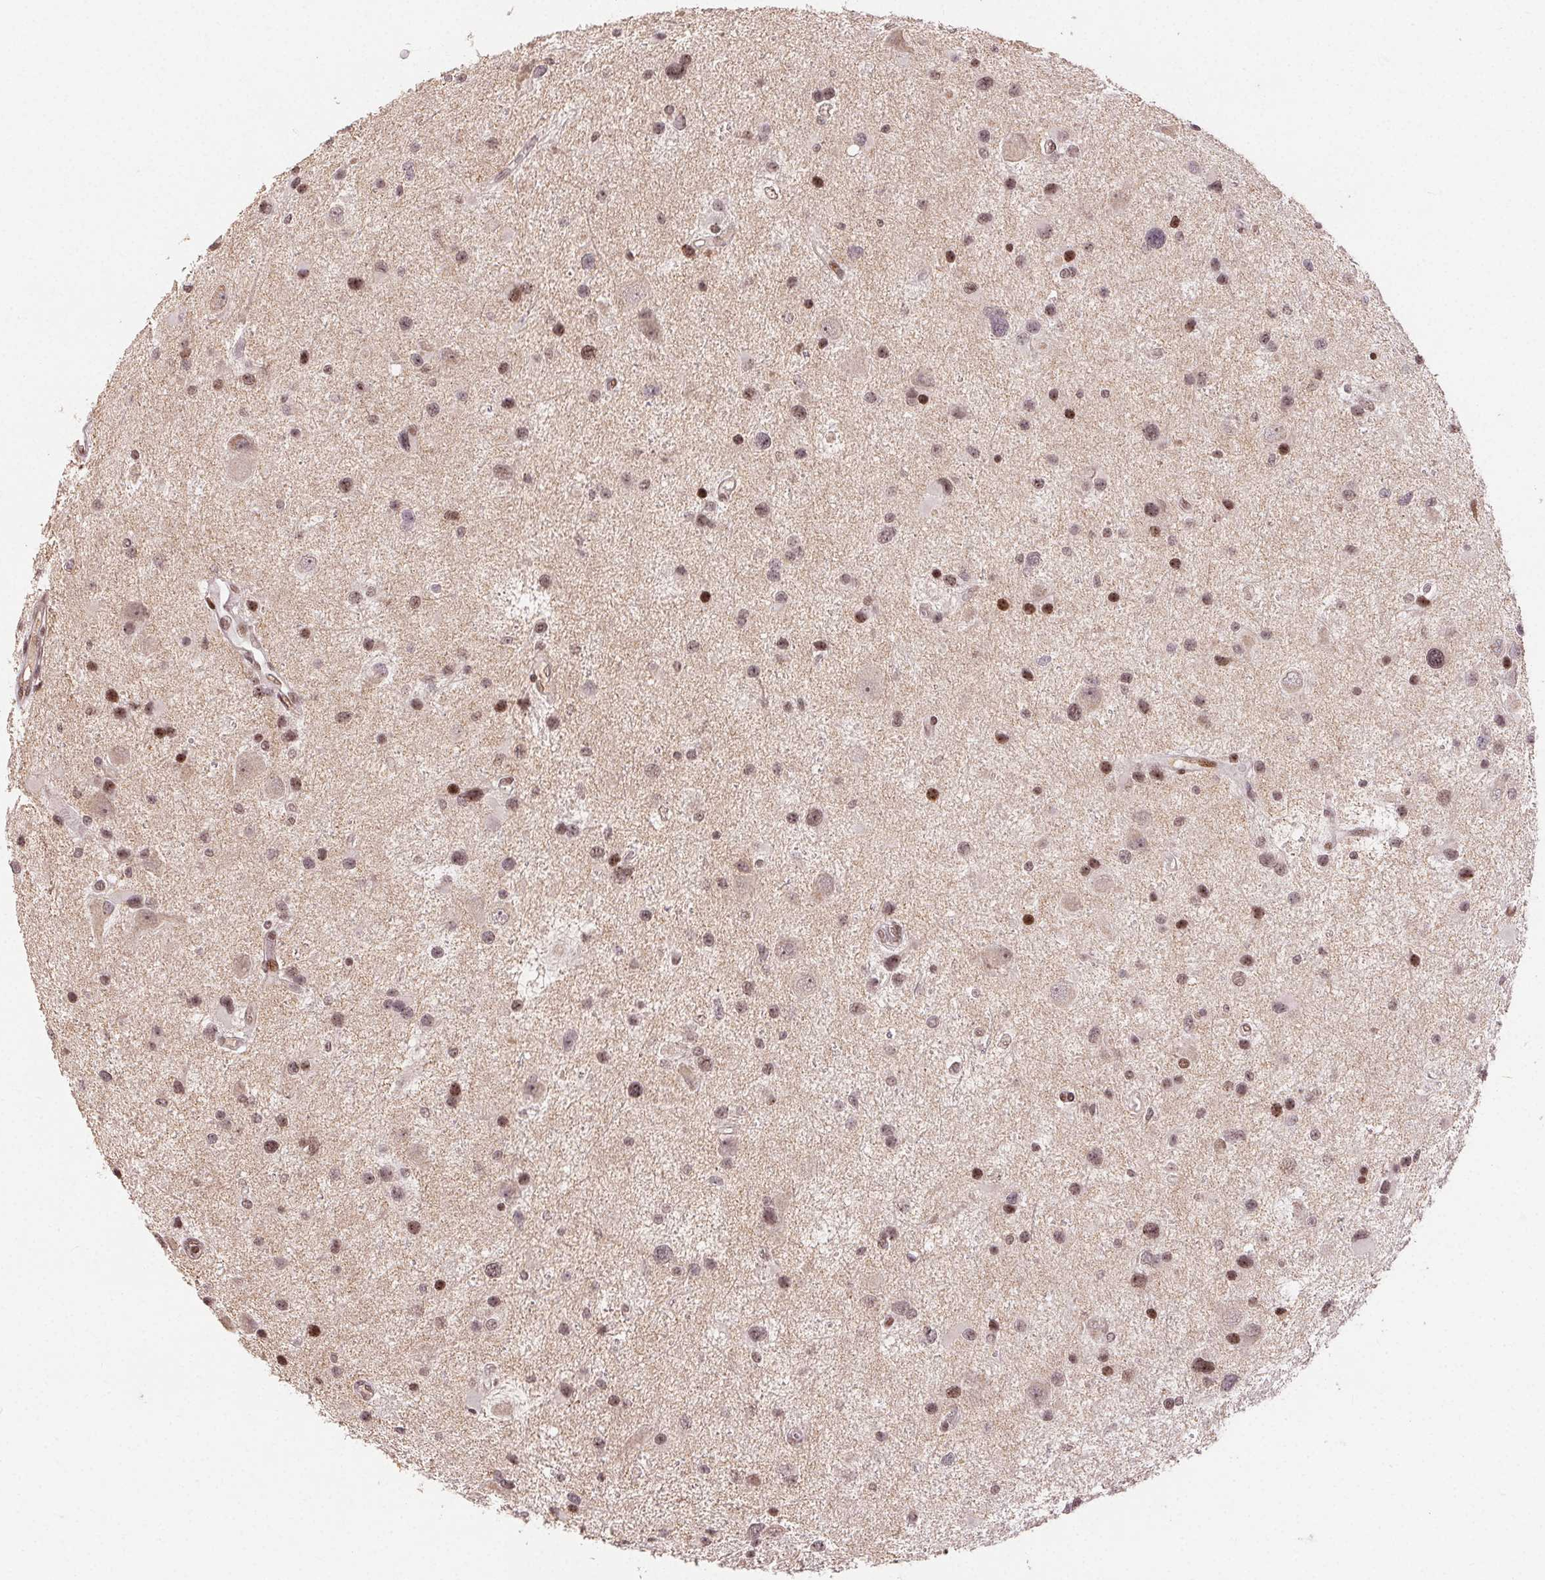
{"staining": {"intensity": "moderate", "quantity": "25%-75%", "location": "nuclear"}, "tissue": "glioma", "cell_type": "Tumor cells", "image_type": "cancer", "snomed": [{"axis": "morphology", "description": "Glioma, malignant, Low grade"}, {"axis": "topography", "description": "Brain"}], "caption": "Malignant low-grade glioma was stained to show a protein in brown. There is medium levels of moderate nuclear staining in approximately 25%-75% of tumor cells.", "gene": "MAPKAPK2", "patient": {"sex": "female", "age": 32}}